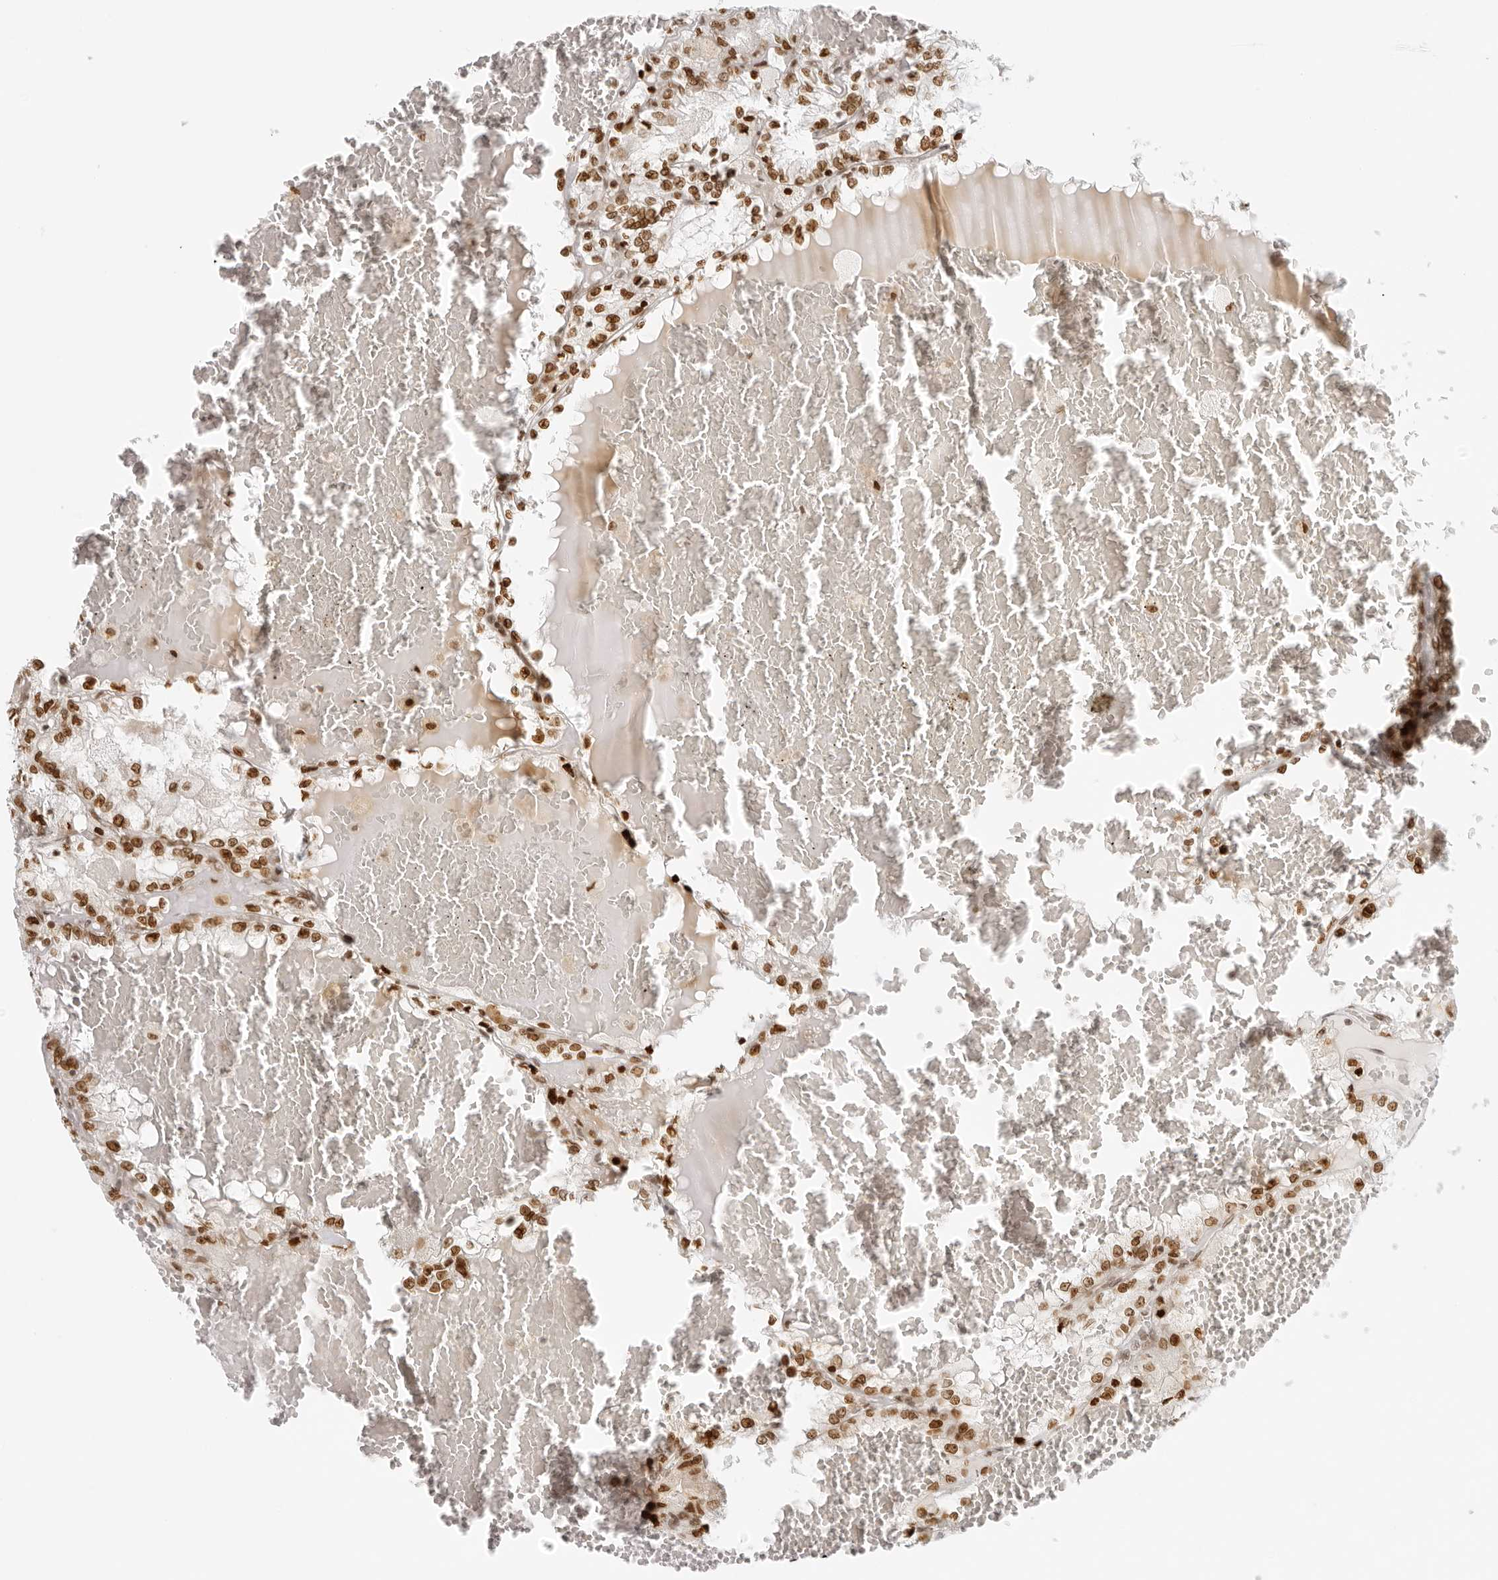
{"staining": {"intensity": "moderate", "quantity": ">75%", "location": "nuclear"}, "tissue": "renal cancer", "cell_type": "Tumor cells", "image_type": "cancer", "snomed": [{"axis": "morphology", "description": "Adenocarcinoma, NOS"}, {"axis": "topography", "description": "Kidney"}], "caption": "Protein analysis of renal cancer (adenocarcinoma) tissue exhibits moderate nuclear expression in about >75% of tumor cells.", "gene": "RCC1", "patient": {"sex": "female", "age": 56}}